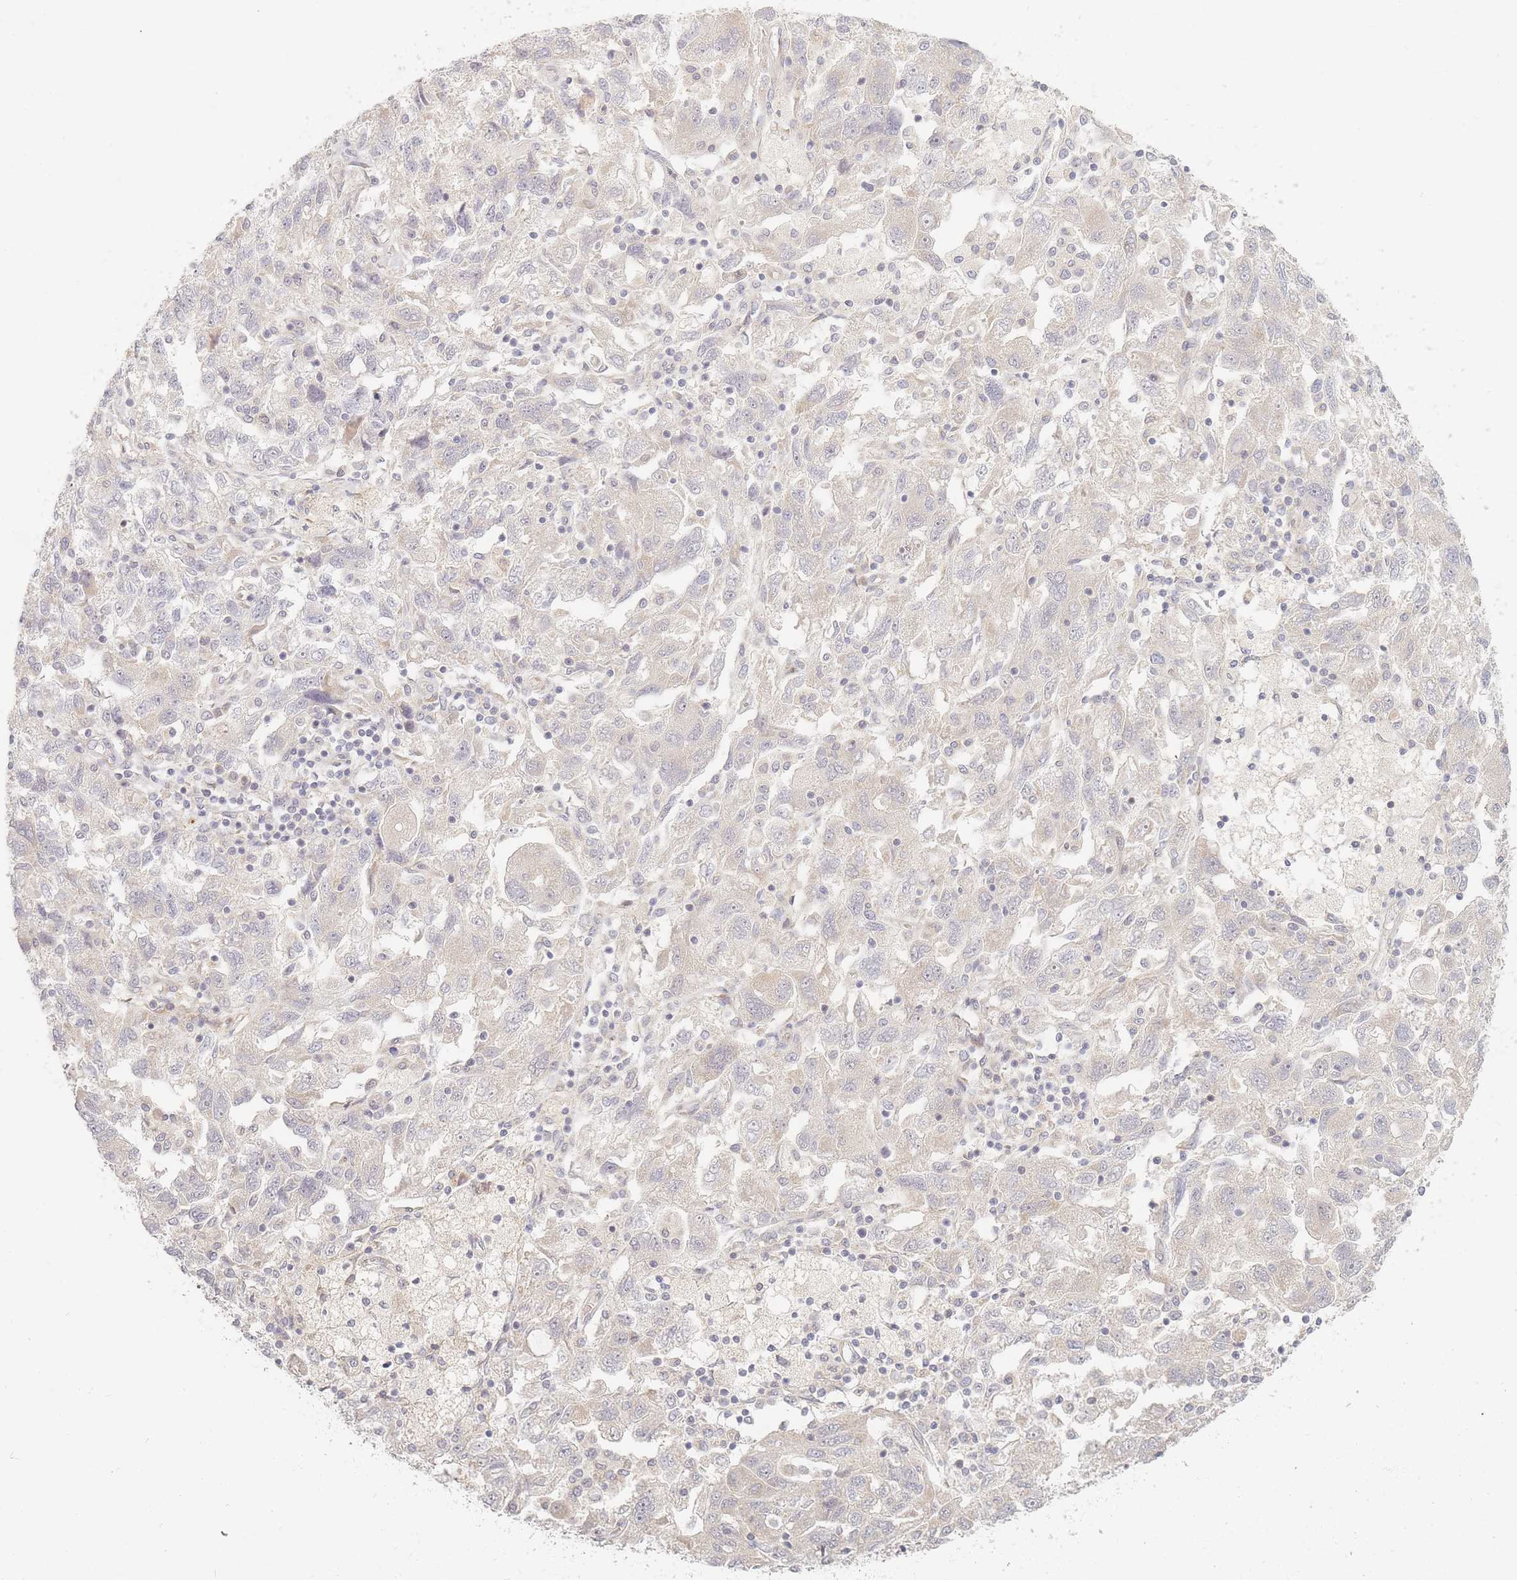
{"staining": {"intensity": "negative", "quantity": "none", "location": "none"}, "tissue": "ovarian cancer", "cell_type": "Tumor cells", "image_type": "cancer", "snomed": [{"axis": "morphology", "description": "Carcinoma, NOS"}, {"axis": "morphology", "description": "Cystadenocarcinoma, serous, NOS"}, {"axis": "topography", "description": "Ovary"}], "caption": "An immunohistochemistry histopathology image of ovarian carcinoma is shown. There is no staining in tumor cells of ovarian carcinoma.", "gene": "ZKSCAN7", "patient": {"sex": "female", "age": 69}}